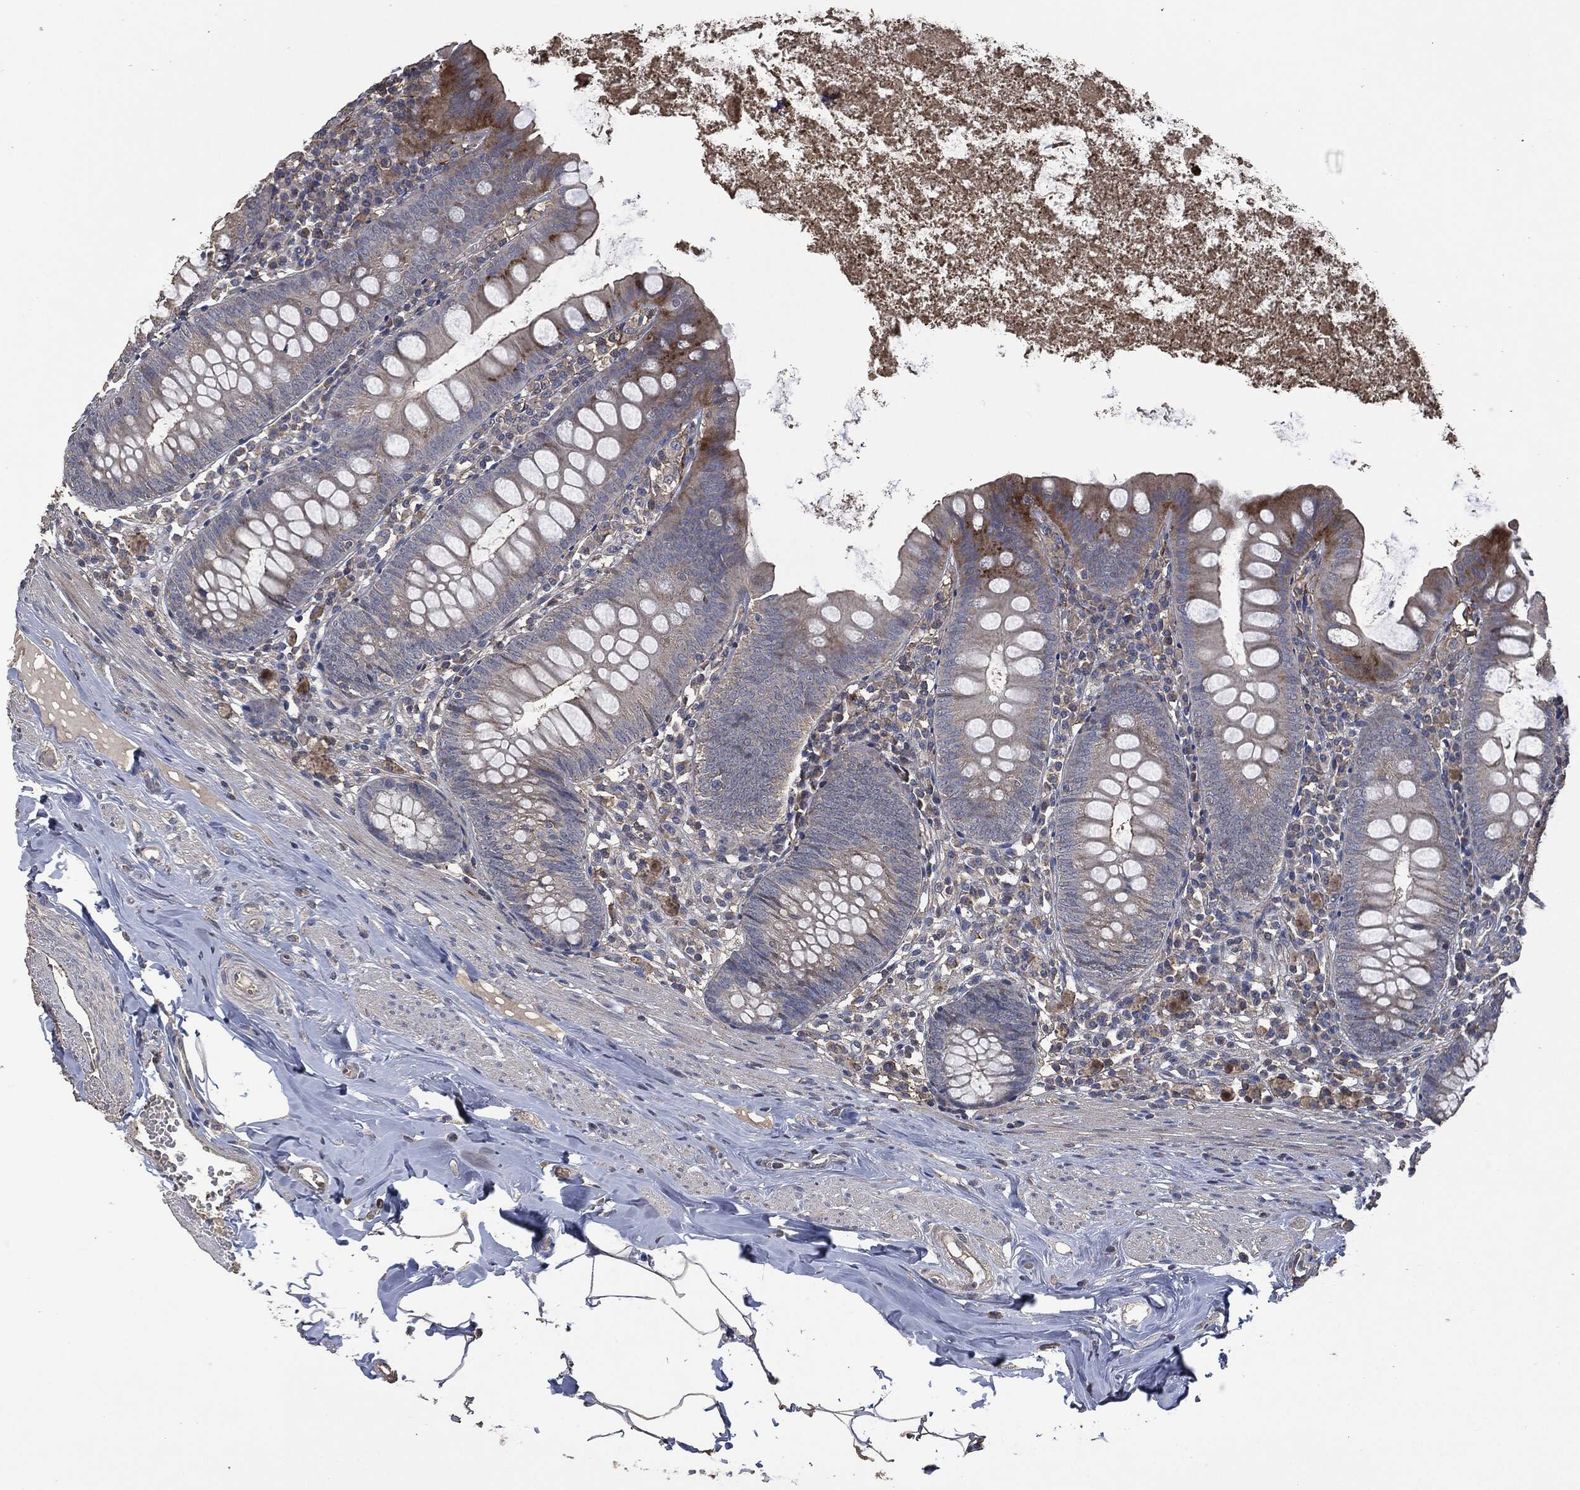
{"staining": {"intensity": "strong", "quantity": "<25%", "location": "cytoplasmic/membranous"}, "tissue": "appendix", "cell_type": "Glandular cells", "image_type": "normal", "snomed": [{"axis": "morphology", "description": "Normal tissue, NOS"}, {"axis": "topography", "description": "Appendix"}], "caption": "Immunohistochemistry (IHC) (DAB) staining of normal human appendix shows strong cytoplasmic/membranous protein positivity in approximately <25% of glandular cells.", "gene": "MSLN", "patient": {"sex": "female", "age": 82}}